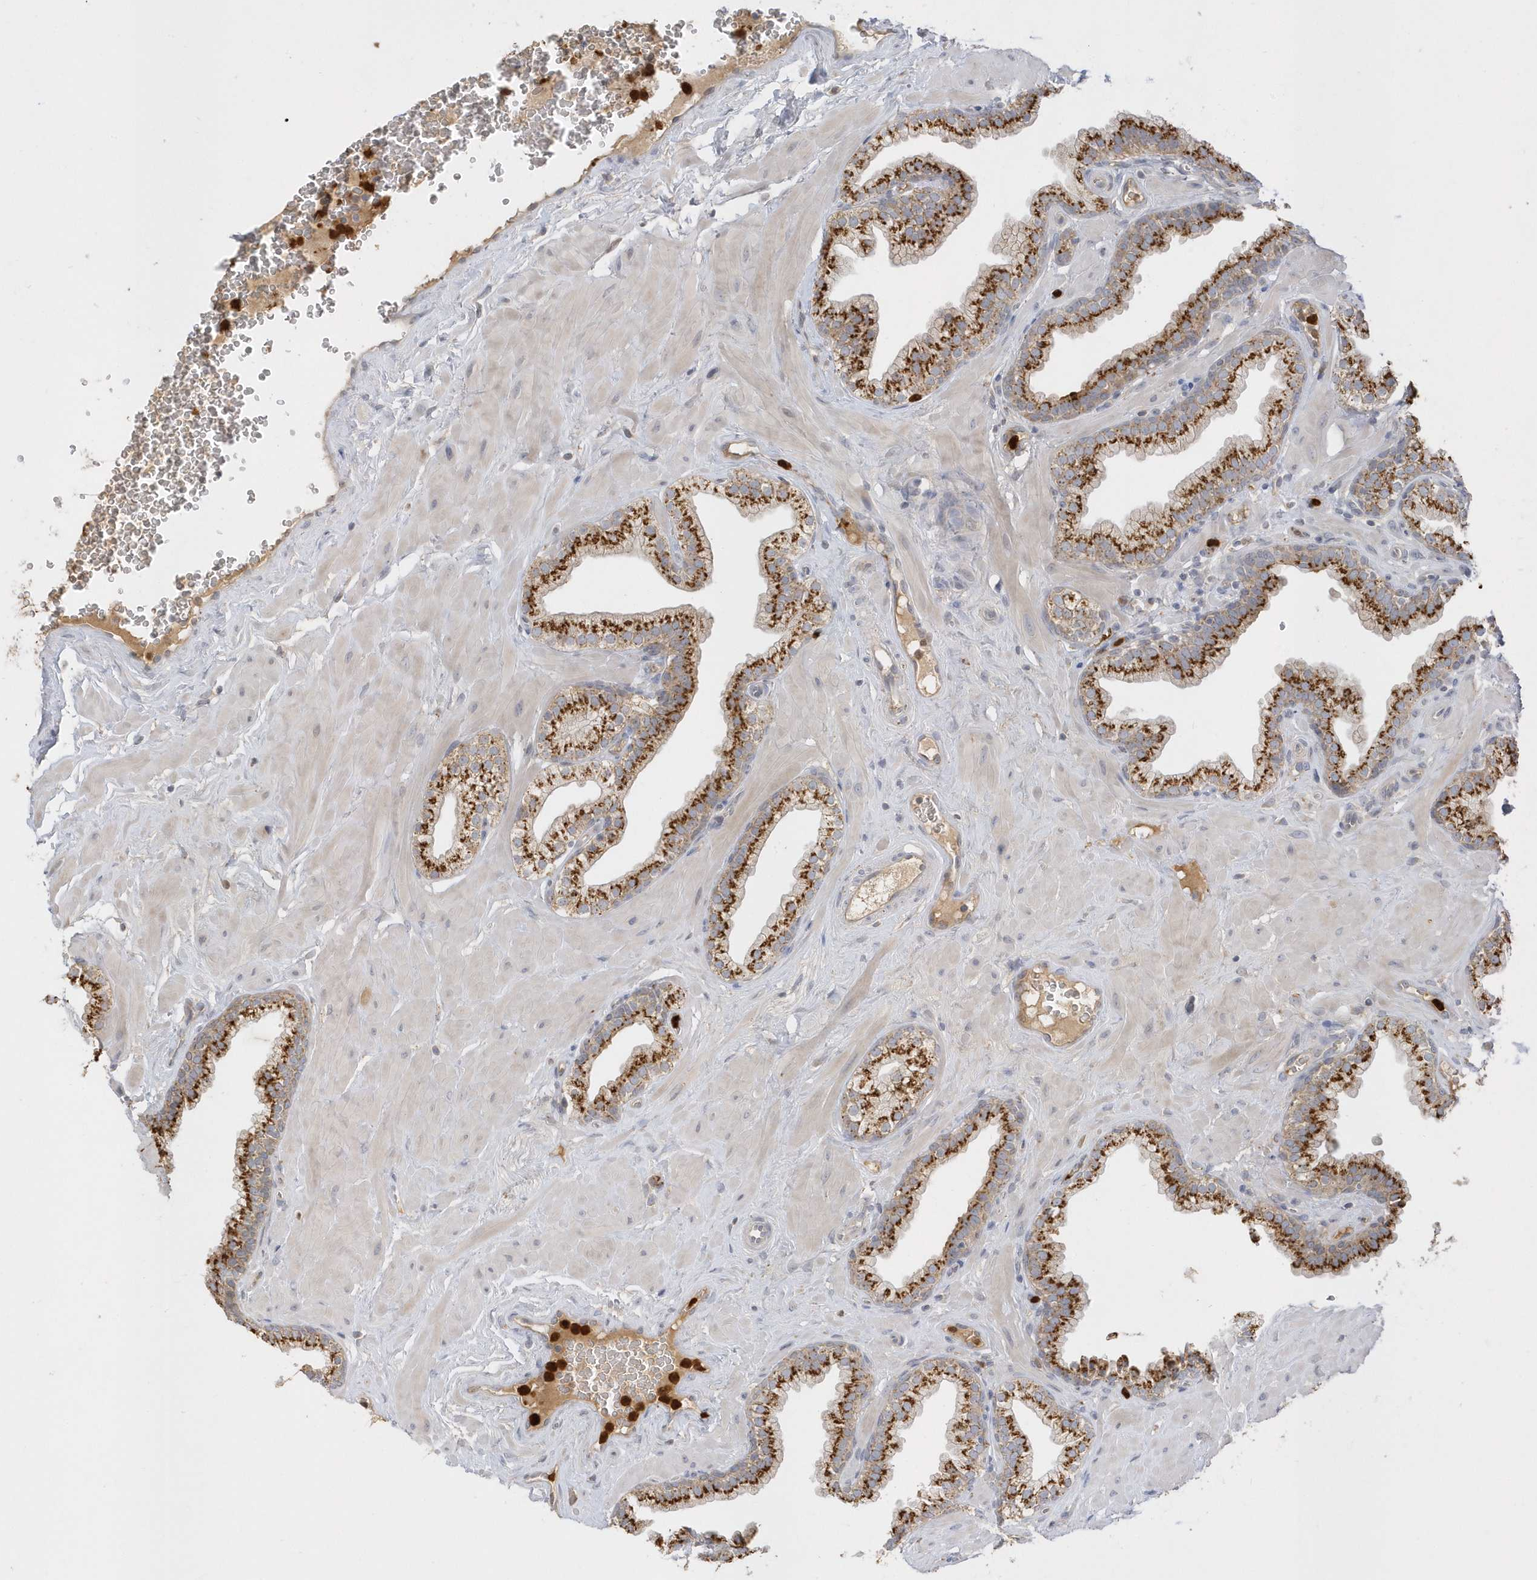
{"staining": {"intensity": "strong", "quantity": ">75%", "location": "cytoplasmic/membranous"}, "tissue": "prostate", "cell_type": "Glandular cells", "image_type": "normal", "snomed": [{"axis": "morphology", "description": "Normal tissue, NOS"}, {"axis": "morphology", "description": "Urothelial carcinoma, Low grade"}, {"axis": "topography", "description": "Urinary bladder"}, {"axis": "topography", "description": "Prostate"}], "caption": "A histopathology image showing strong cytoplasmic/membranous positivity in about >75% of glandular cells in benign prostate, as visualized by brown immunohistochemical staining.", "gene": "DPP9", "patient": {"sex": "male", "age": 60}}